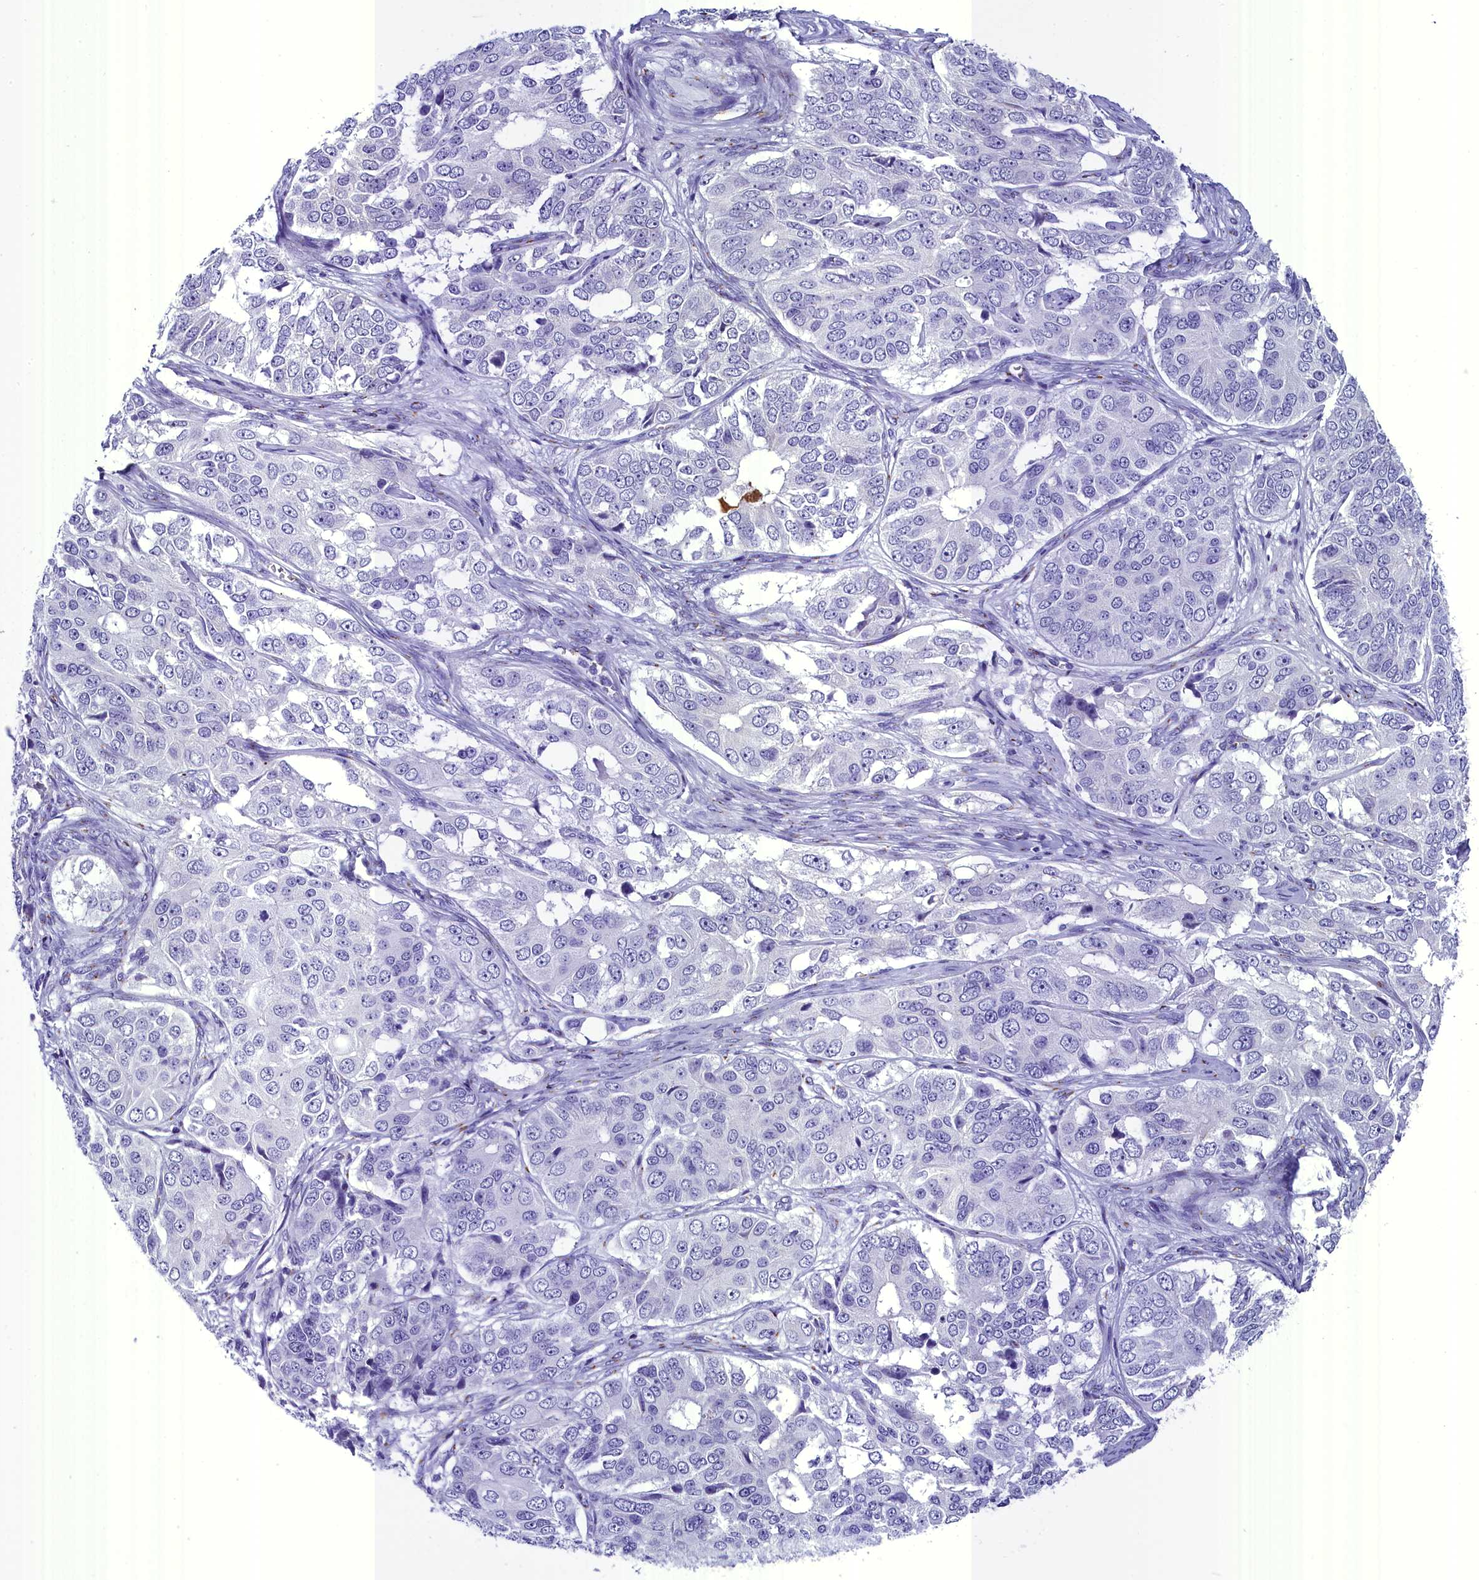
{"staining": {"intensity": "negative", "quantity": "none", "location": "none"}, "tissue": "ovarian cancer", "cell_type": "Tumor cells", "image_type": "cancer", "snomed": [{"axis": "morphology", "description": "Carcinoma, endometroid"}, {"axis": "topography", "description": "Ovary"}], "caption": "A high-resolution histopathology image shows immunohistochemistry (IHC) staining of ovarian cancer, which demonstrates no significant expression in tumor cells.", "gene": "AP3B2", "patient": {"sex": "female", "age": 51}}